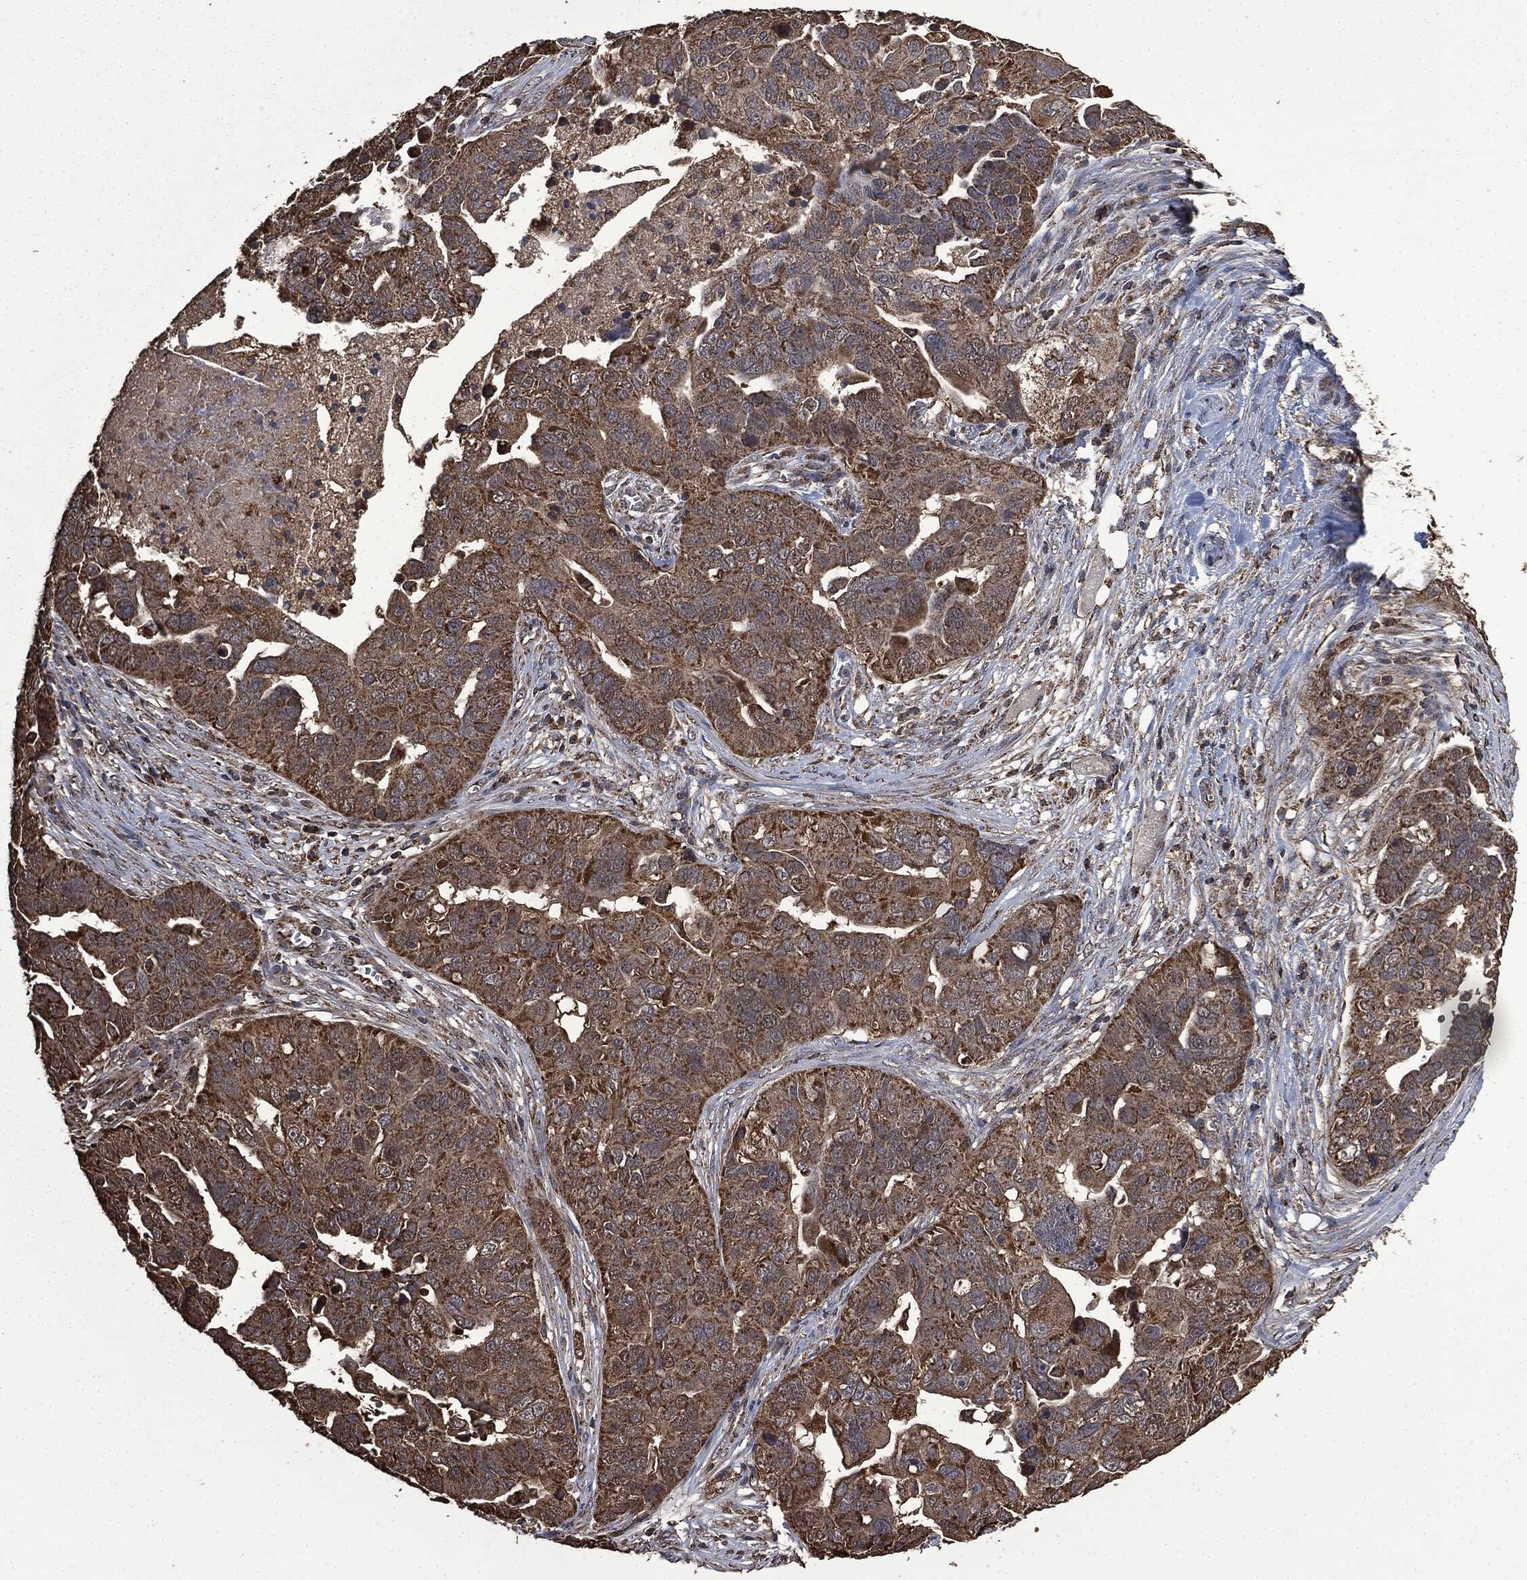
{"staining": {"intensity": "moderate", "quantity": ">75%", "location": "cytoplasmic/membranous"}, "tissue": "ovarian cancer", "cell_type": "Tumor cells", "image_type": "cancer", "snomed": [{"axis": "morphology", "description": "Carcinoma, endometroid"}, {"axis": "topography", "description": "Soft tissue"}, {"axis": "topography", "description": "Ovary"}], "caption": "High-magnification brightfield microscopy of ovarian cancer (endometroid carcinoma) stained with DAB (3,3'-diaminobenzidine) (brown) and counterstained with hematoxylin (blue). tumor cells exhibit moderate cytoplasmic/membranous expression is identified in approximately>75% of cells.", "gene": "LIG3", "patient": {"sex": "female", "age": 52}}